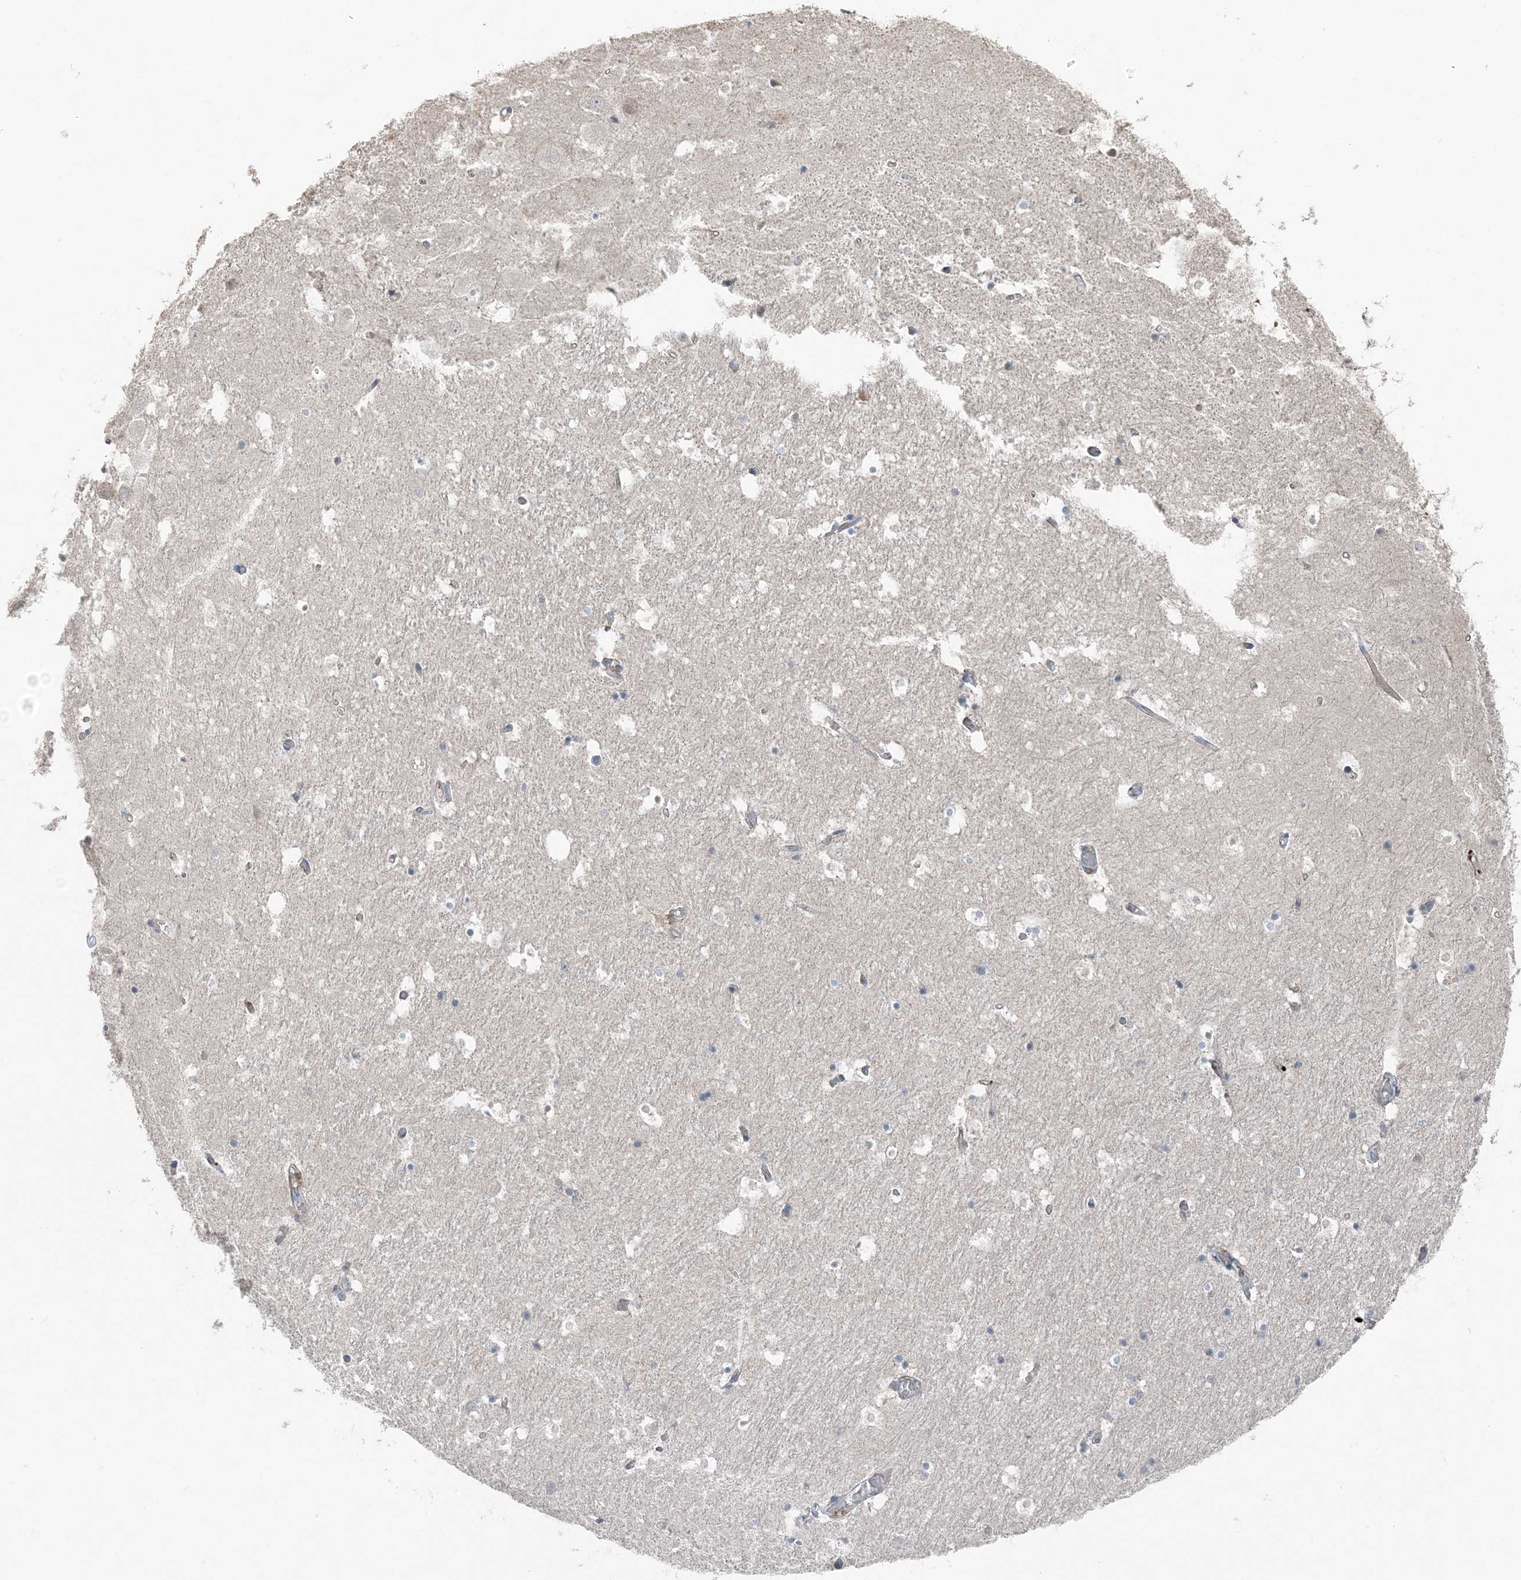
{"staining": {"intensity": "negative", "quantity": "none", "location": "none"}, "tissue": "hippocampus", "cell_type": "Glial cells", "image_type": "normal", "snomed": [{"axis": "morphology", "description": "Normal tissue, NOS"}, {"axis": "topography", "description": "Hippocampus"}], "caption": "The IHC histopathology image has no significant positivity in glial cells of hippocampus. Brightfield microscopy of immunohistochemistry (IHC) stained with DAB (brown) and hematoxylin (blue), captured at high magnification.", "gene": "KY", "patient": {"sex": "female", "age": 52}}